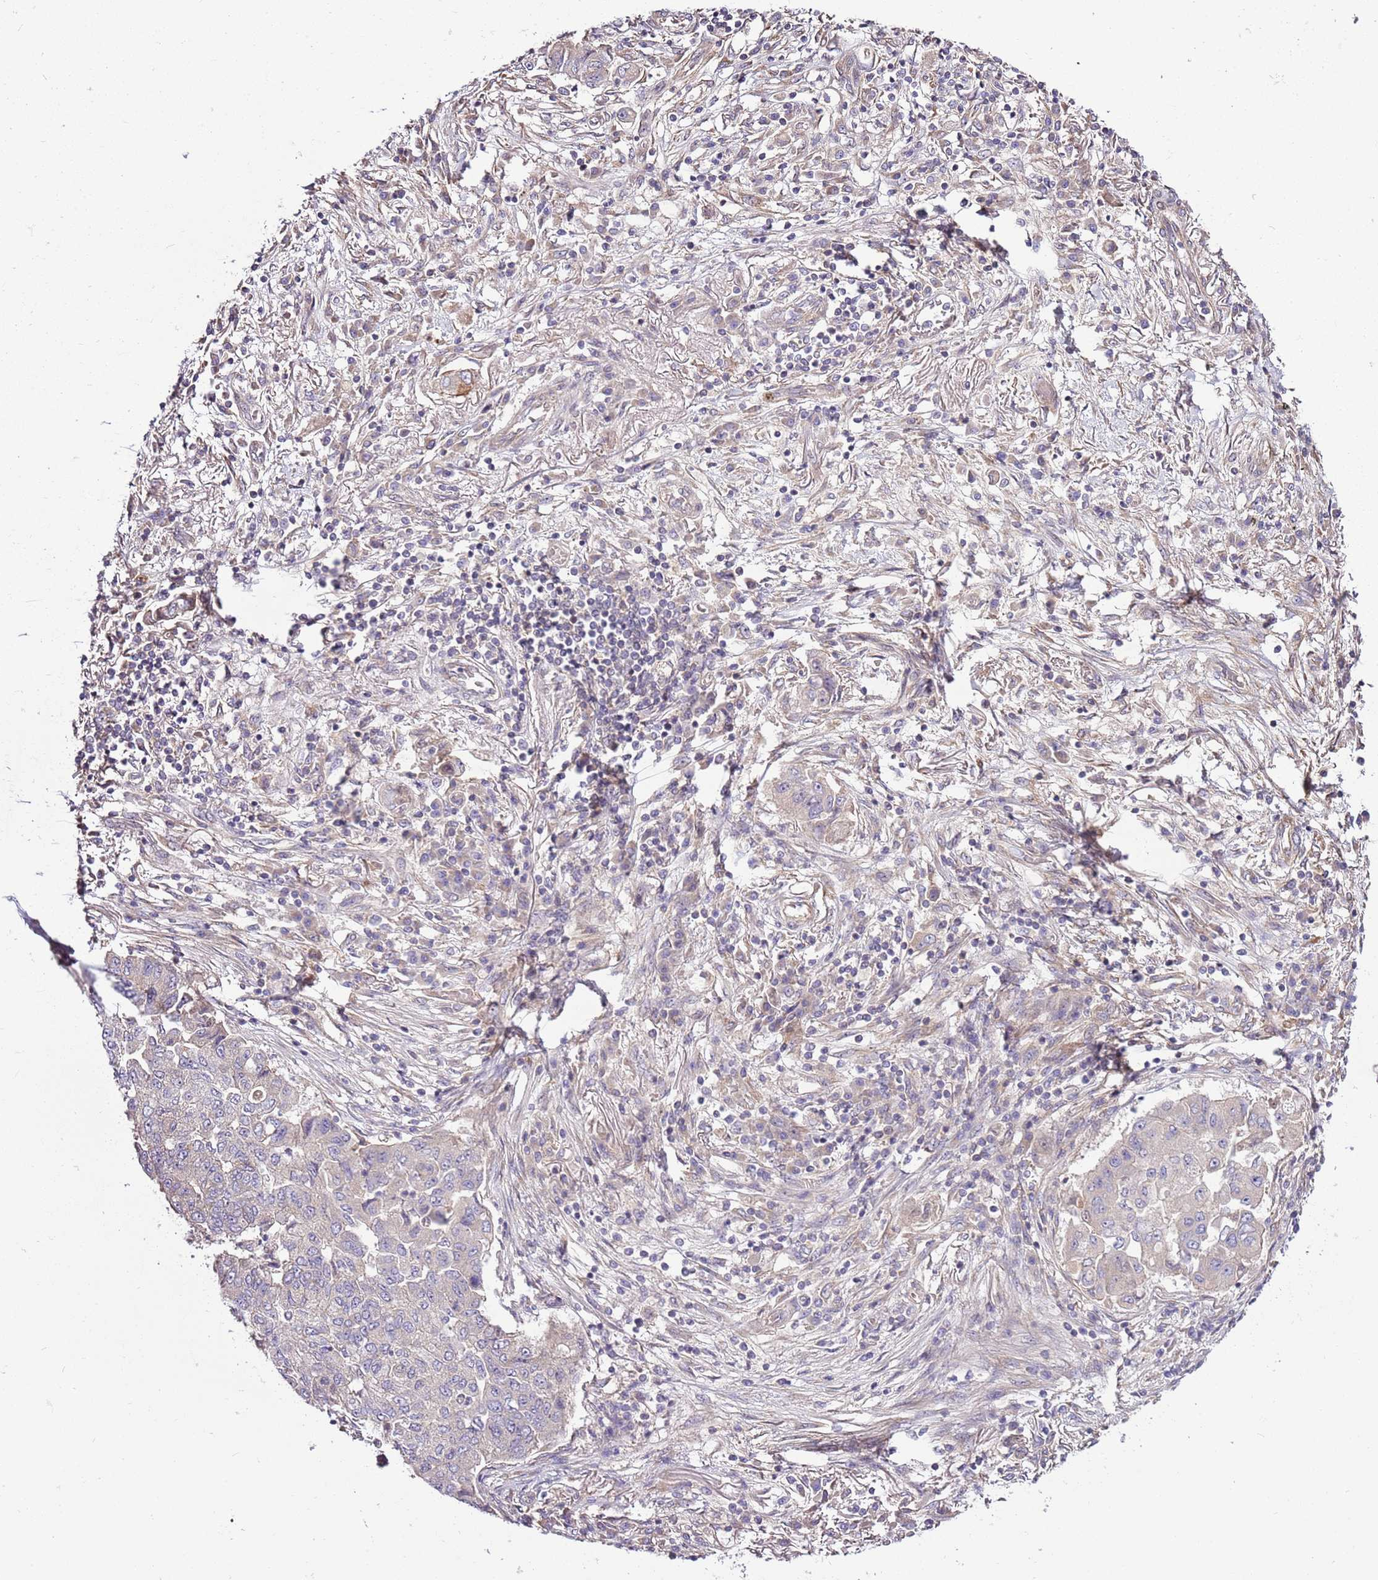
{"staining": {"intensity": "negative", "quantity": "none", "location": "none"}, "tissue": "lung cancer", "cell_type": "Tumor cells", "image_type": "cancer", "snomed": [{"axis": "morphology", "description": "Squamous cell carcinoma, NOS"}, {"axis": "topography", "description": "Lung"}], "caption": "Lung cancer was stained to show a protein in brown. There is no significant expression in tumor cells. (DAB (3,3'-diaminobenzidine) immunohistochemistry (IHC) with hematoxylin counter stain).", "gene": "GNL1", "patient": {"sex": "male", "age": 74}}